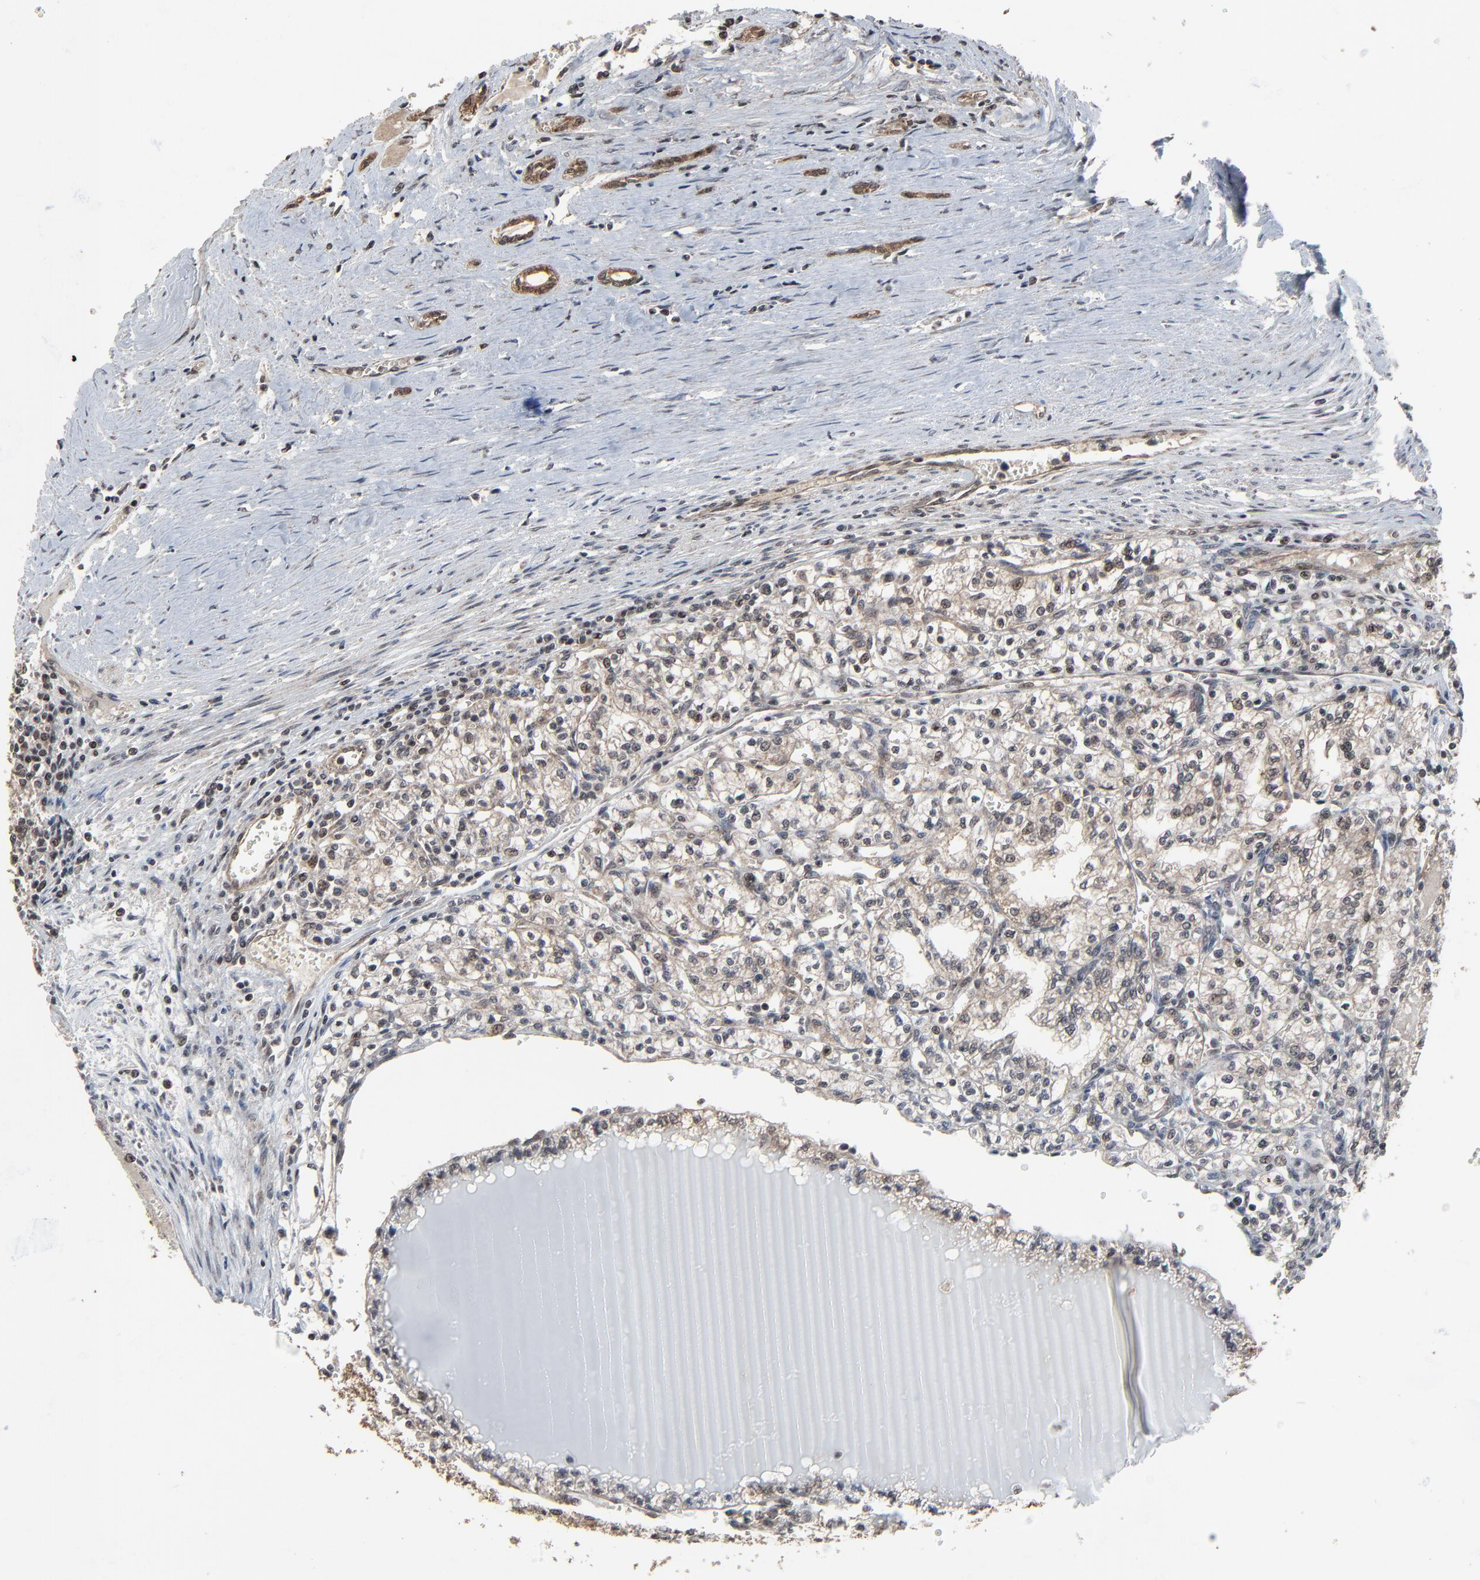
{"staining": {"intensity": "weak", "quantity": "25%-75%", "location": "cytoplasmic/membranous,nuclear"}, "tissue": "renal cancer", "cell_type": "Tumor cells", "image_type": "cancer", "snomed": [{"axis": "morphology", "description": "Adenocarcinoma, NOS"}, {"axis": "topography", "description": "Kidney"}], "caption": "Weak cytoplasmic/membranous and nuclear positivity is identified in about 25%-75% of tumor cells in renal cancer. (Brightfield microscopy of DAB IHC at high magnification).", "gene": "RHOJ", "patient": {"sex": "male", "age": 61}}